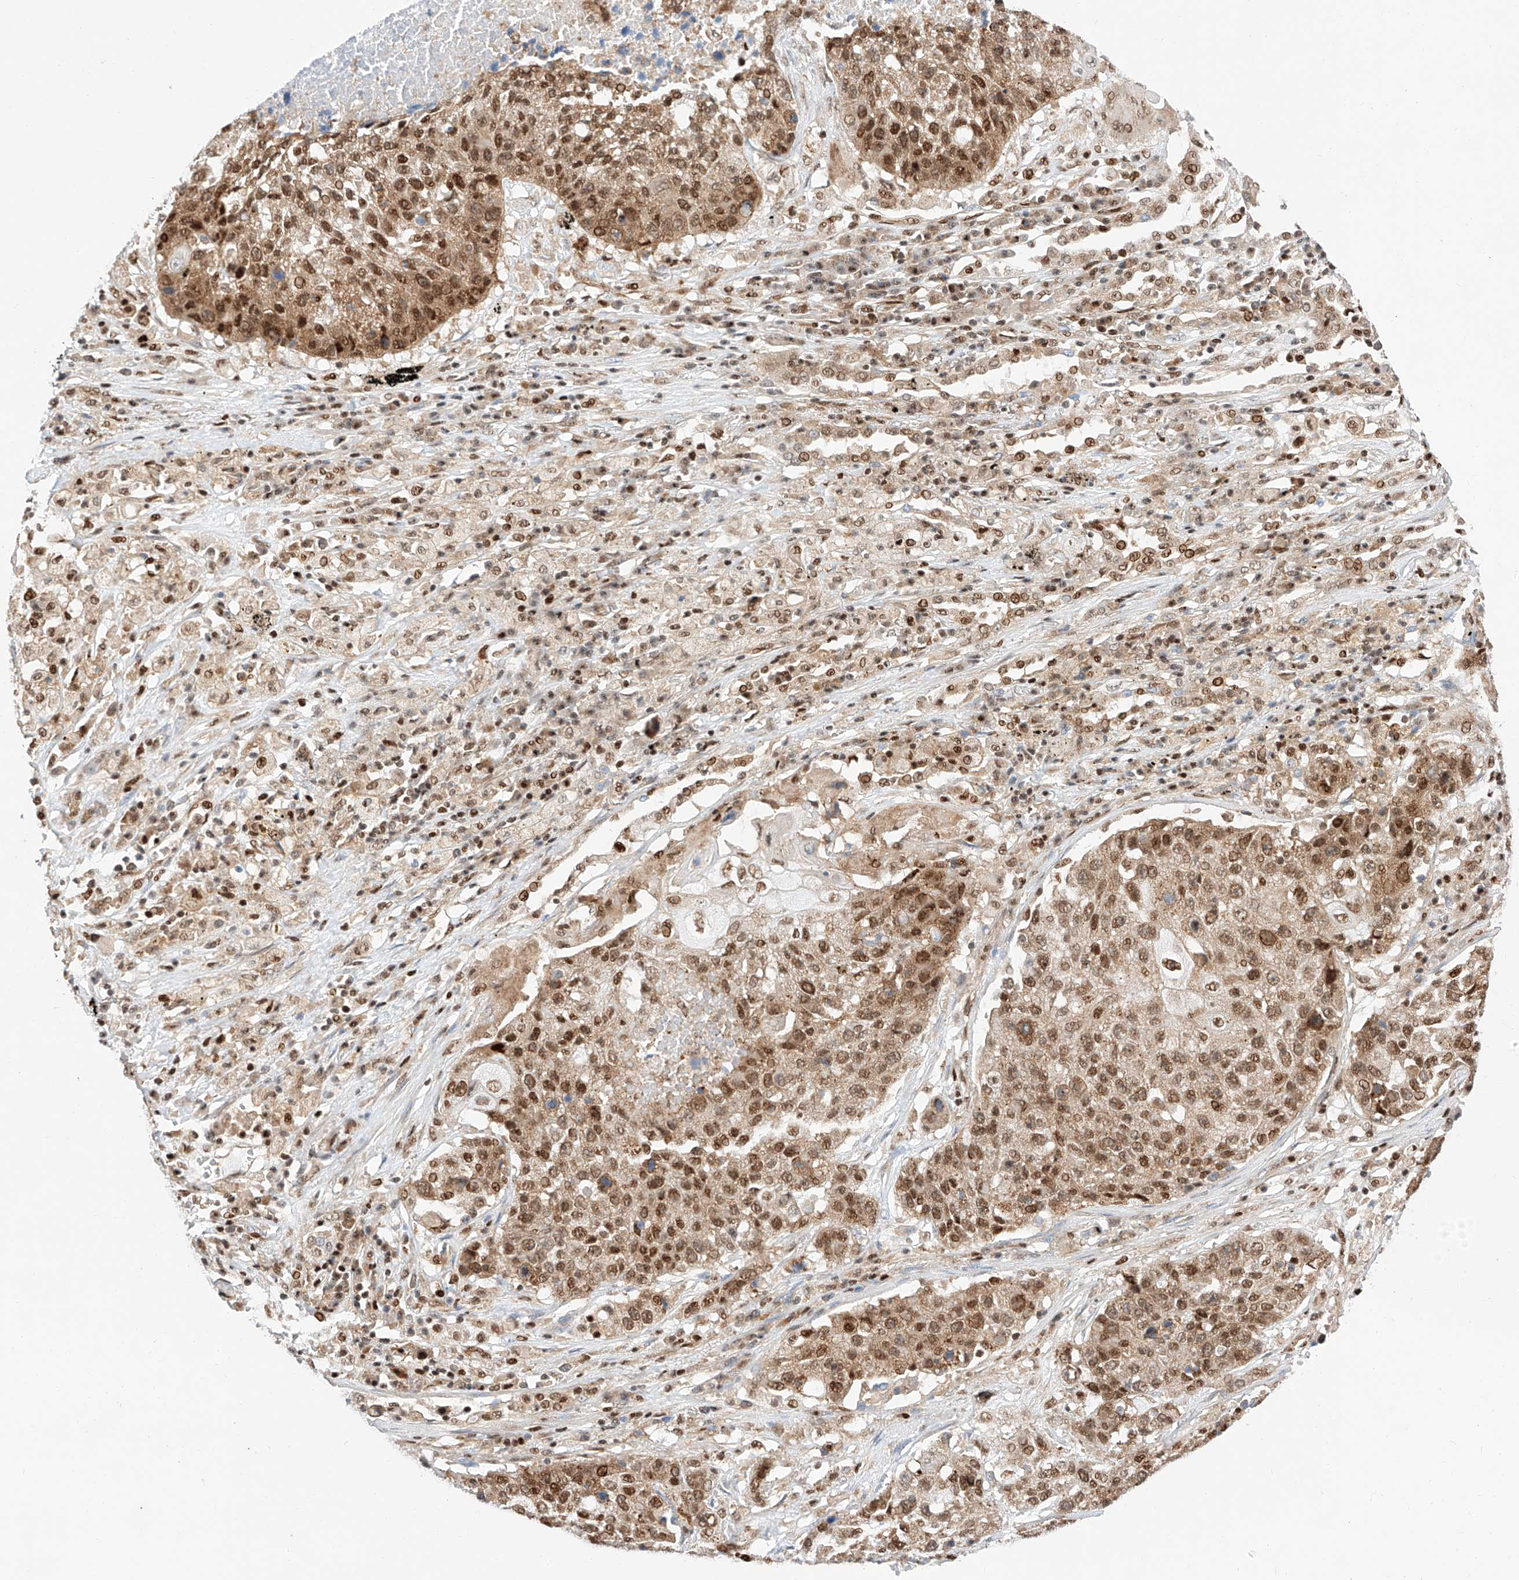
{"staining": {"intensity": "moderate", "quantity": ">75%", "location": "cytoplasmic/membranous,nuclear"}, "tissue": "lung cancer", "cell_type": "Tumor cells", "image_type": "cancer", "snomed": [{"axis": "morphology", "description": "Squamous cell carcinoma, NOS"}, {"axis": "topography", "description": "Lung"}], "caption": "IHC staining of lung cancer, which shows medium levels of moderate cytoplasmic/membranous and nuclear positivity in approximately >75% of tumor cells indicating moderate cytoplasmic/membranous and nuclear protein expression. The staining was performed using DAB (3,3'-diaminobenzidine) (brown) for protein detection and nuclei were counterstained in hematoxylin (blue).", "gene": "HDAC9", "patient": {"sex": "male", "age": 61}}